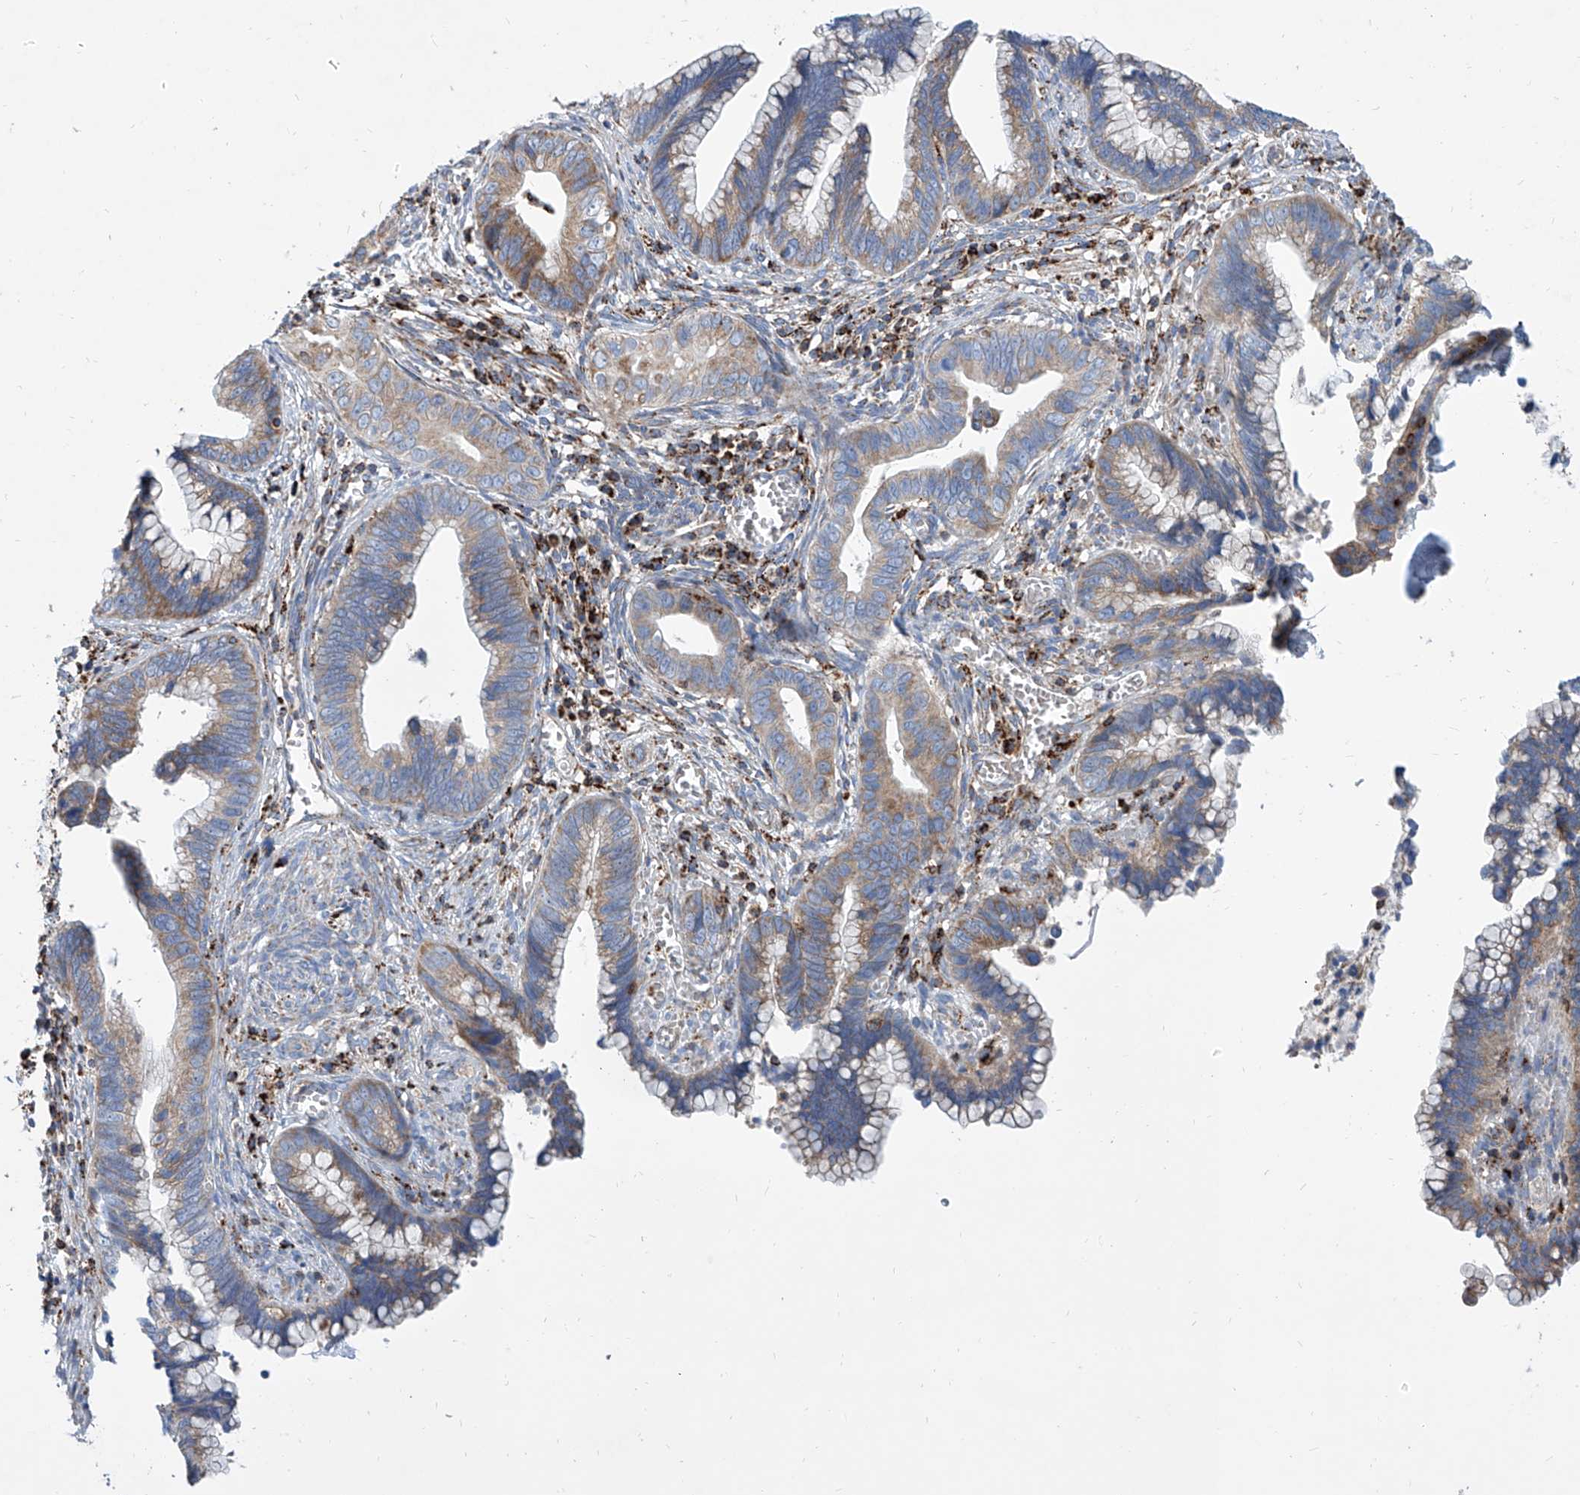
{"staining": {"intensity": "weak", "quantity": ">75%", "location": "cytoplasmic/membranous"}, "tissue": "cervical cancer", "cell_type": "Tumor cells", "image_type": "cancer", "snomed": [{"axis": "morphology", "description": "Adenocarcinoma, NOS"}, {"axis": "topography", "description": "Cervix"}], "caption": "Immunohistochemistry image of human adenocarcinoma (cervical) stained for a protein (brown), which displays low levels of weak cytoplasmic/membranous positivity in about >75% of tumor cells.", "gene": "CPNE5", "patient": {"sex": "female", "age": 44}}